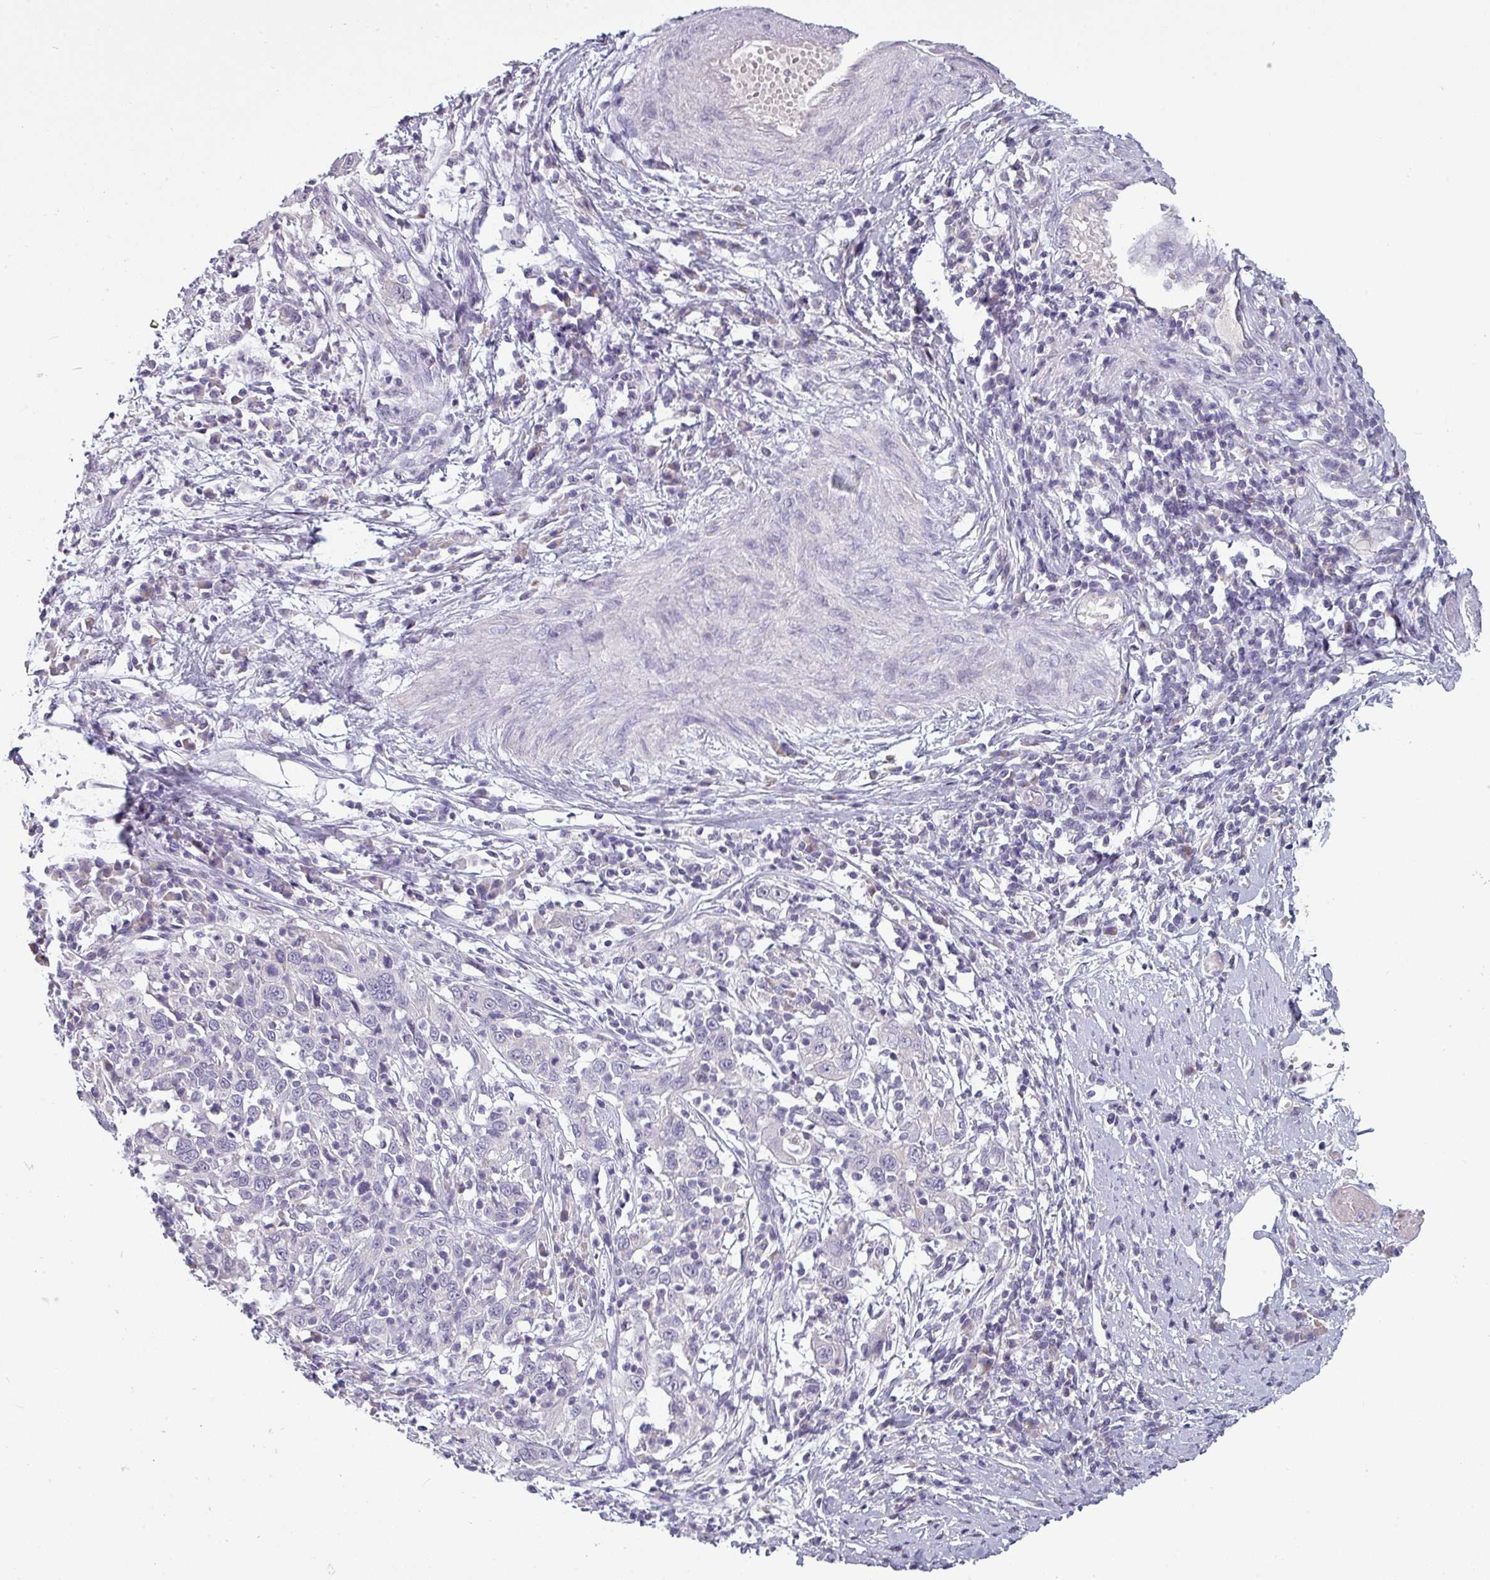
{"staining": {"intensity": "negative", "quantity": "none", "location": "none"}, "tissue": "cervical cancer", "cell_type": "Tumor cells", "image_type": "cancer", "snomed": [{"axis": "morphology", "description": "Squamous cell carcinoma, NOS"}, {"axis": "topography", "description": "Cervix"}], "caption": "The immunohistochemistry micrograph has no significant positivity in tumor cells of squamous cell carcinoma (cervical) tissue.", "gene": "SLC26A9", "patient": {"sex": "female", "age": 46}}